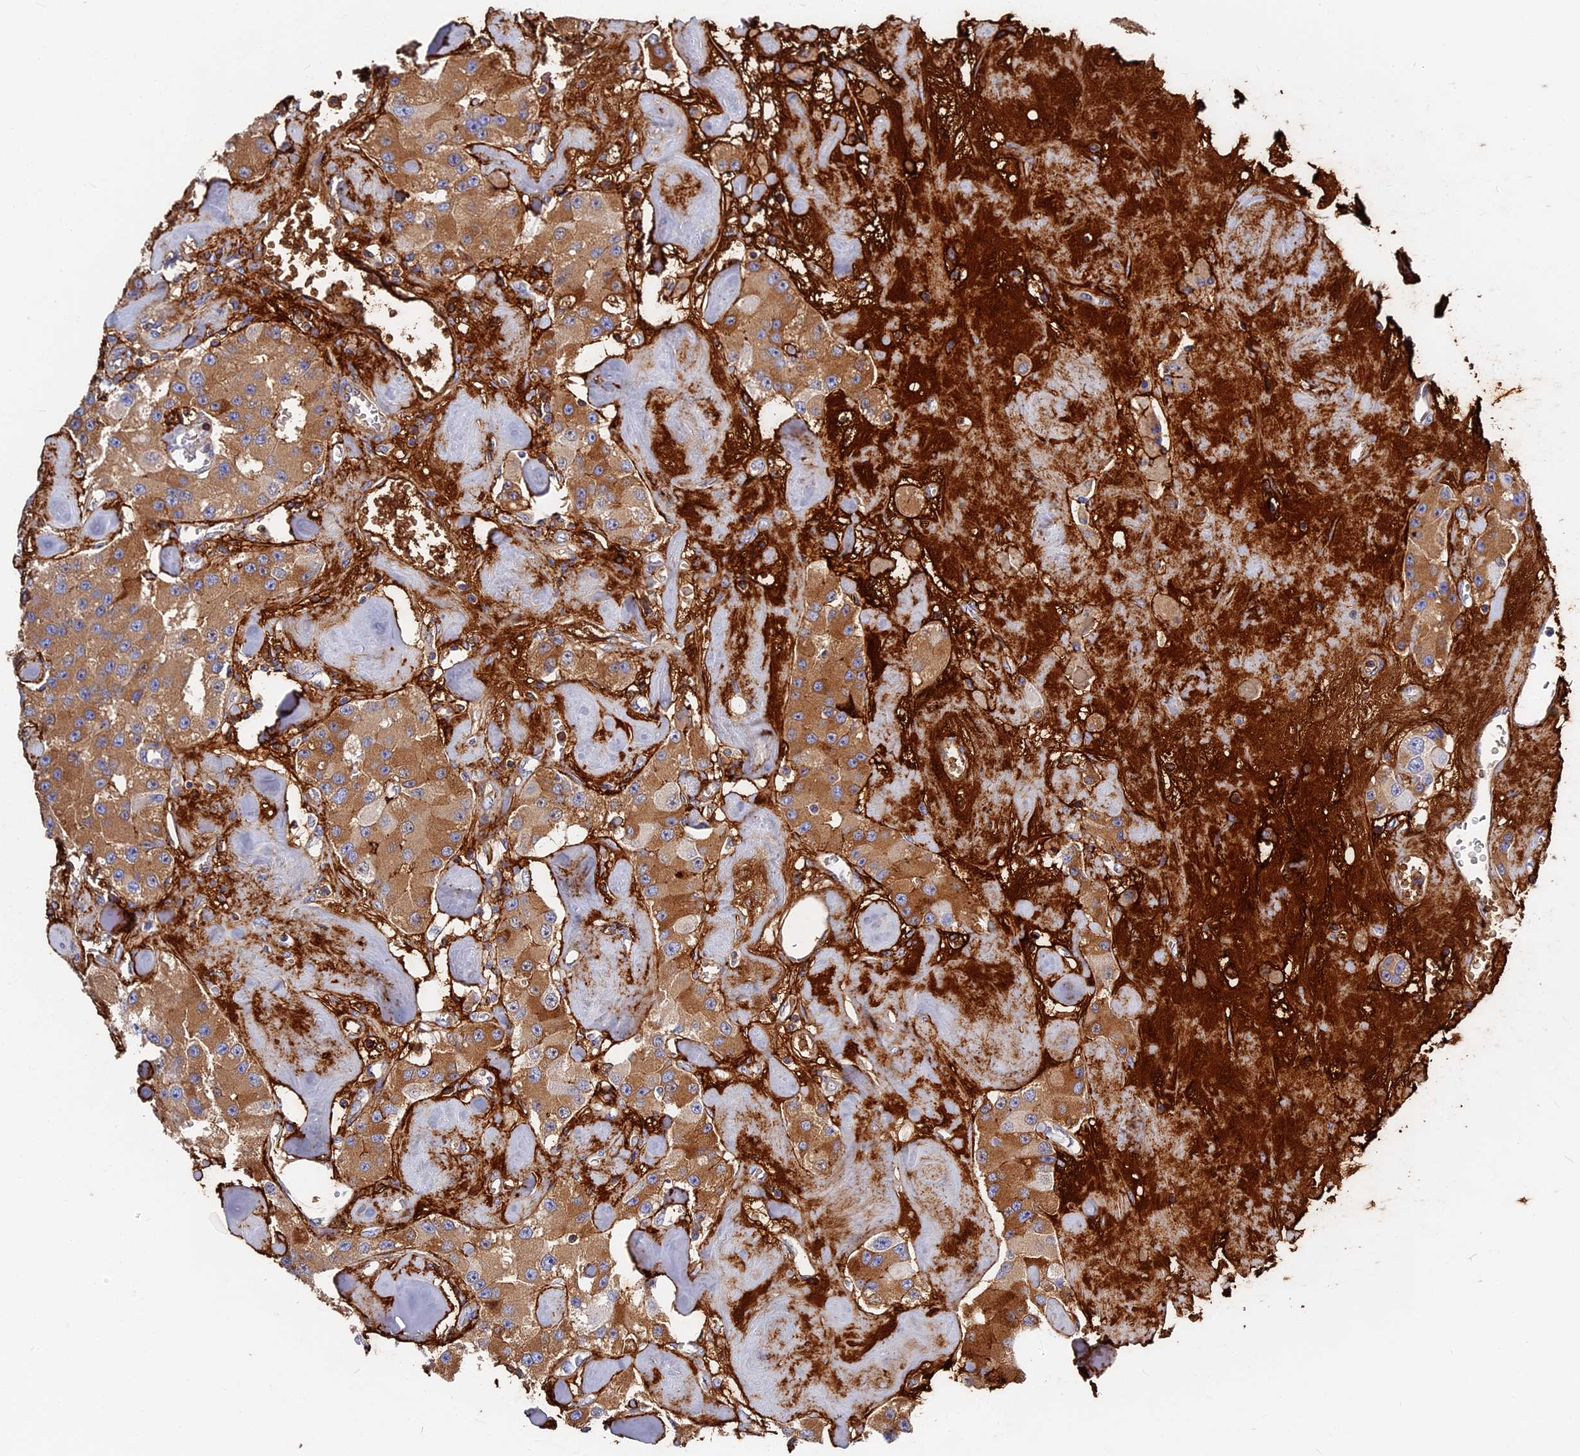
{"staining": {"intensity": "moderate", "quantity": "25%-75%", "location": "cytoplasmic/membranous"}, "tissue": "carcinoid", "cell_type": "Tumor cells", "image_type": "cancer", "snomed": [{"axis": "morphology", "description": "Carcinoid, malignant, NOS"}, {"axis": "topography", "description": "Pancreas"}], "caption": "Approximately 25%-75% of tumor cells in carcinoid display moderate cytoplasmic/membranous protein positivity as visualized by brown immunohistochemical staining.", "gene": "ITIH1", "patient": {"sex": "male", "age": 41}}